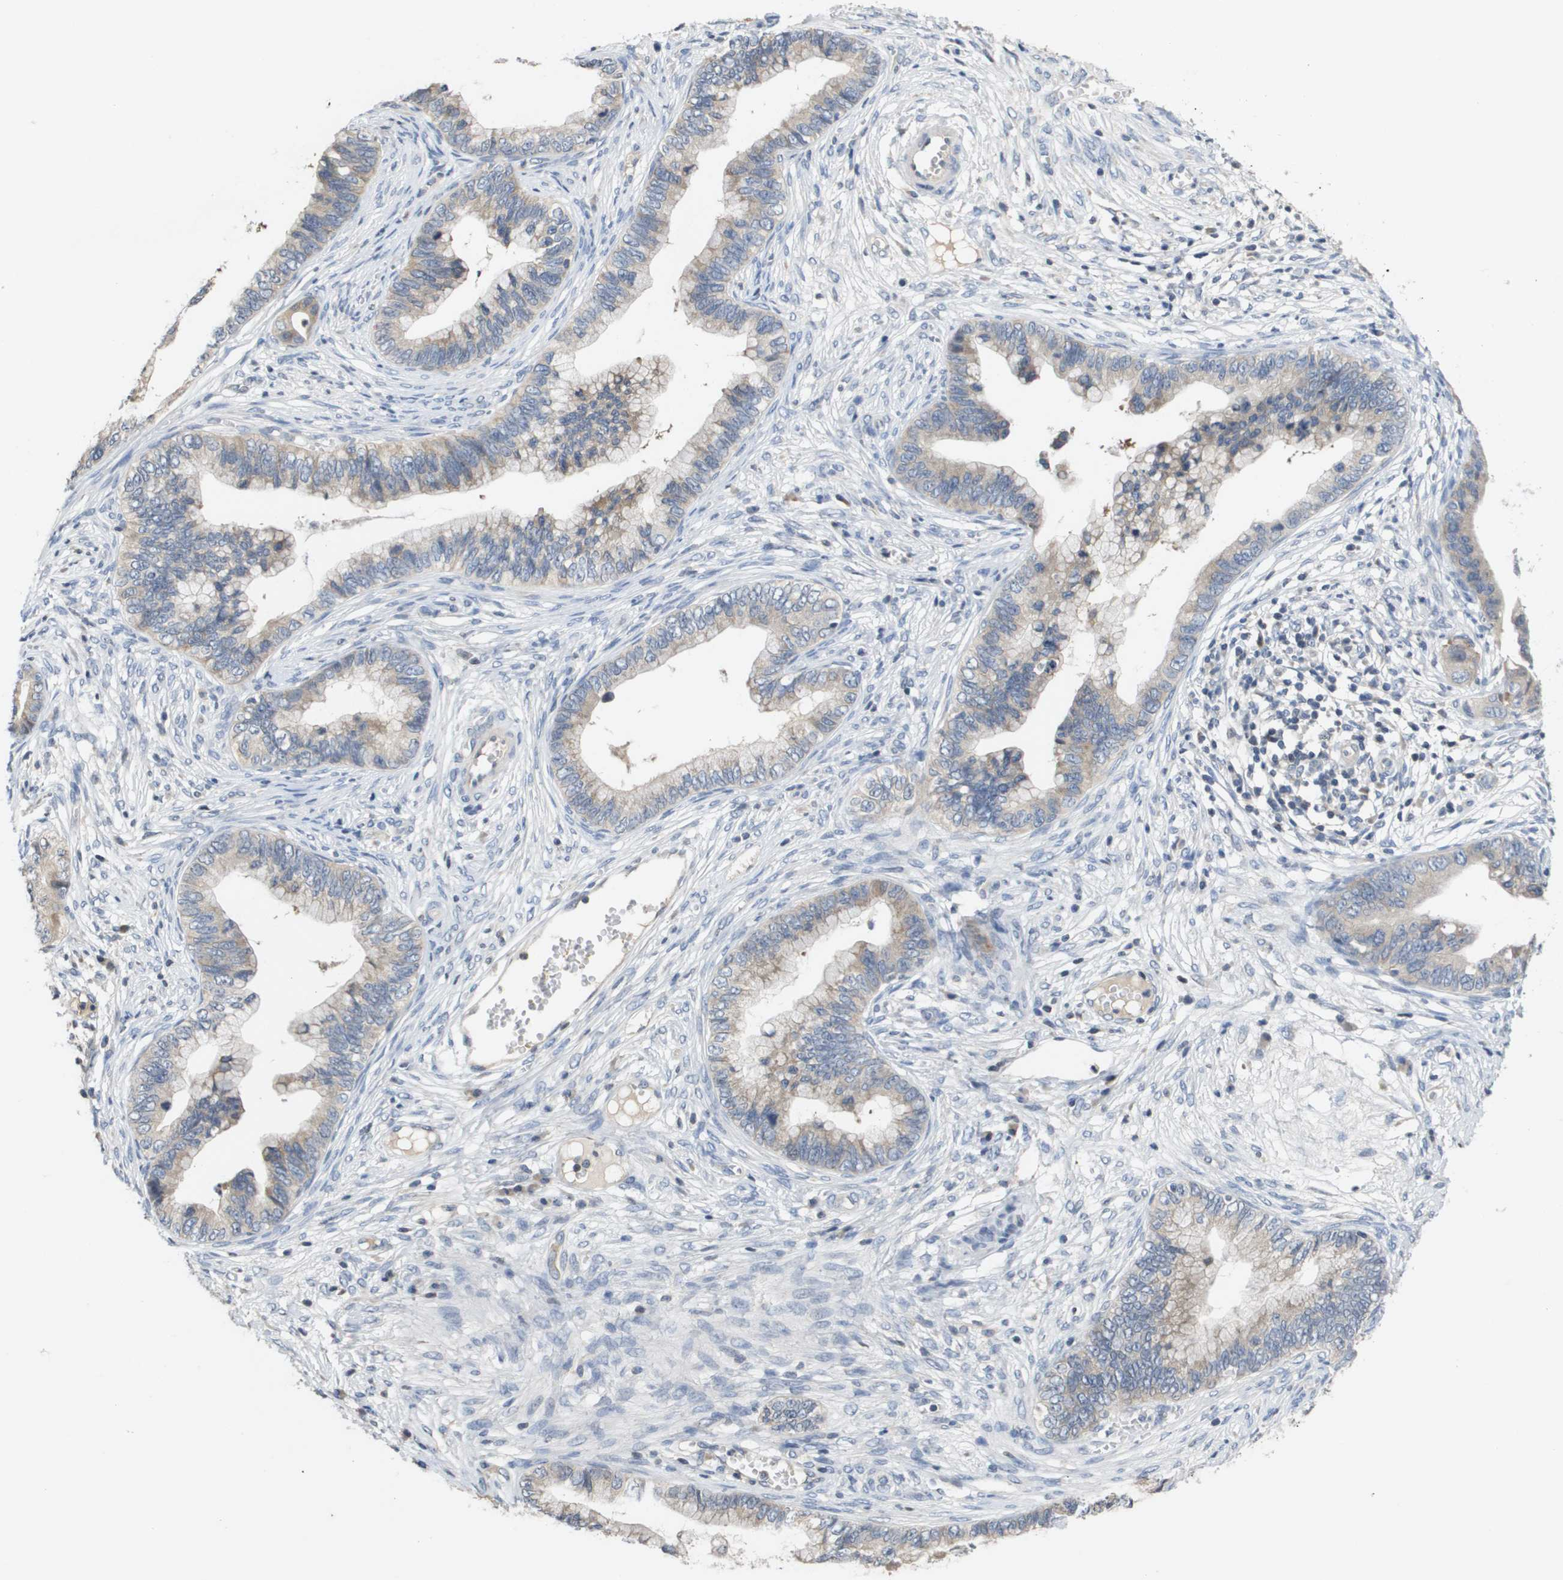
{"staining": {"intensity": "weak", "quantity": "<25%", "location": "cytoplasmic/membranous"}, "tissue": "cervical cancer", "cell_type": "Tumor cells", "image_type": "cancer", "snomed": [{"axis": "morphology", "description": "Adenocarcinoma, NOS"}, {"axis": "topography", "description": "Cervix"}], "caption": "Immunohistochemical staining of human cervical cancer exhibits no significant staining in tumor cells.", "gene": "CAPN11", "patient": {"sex": "female", "age": 44}}